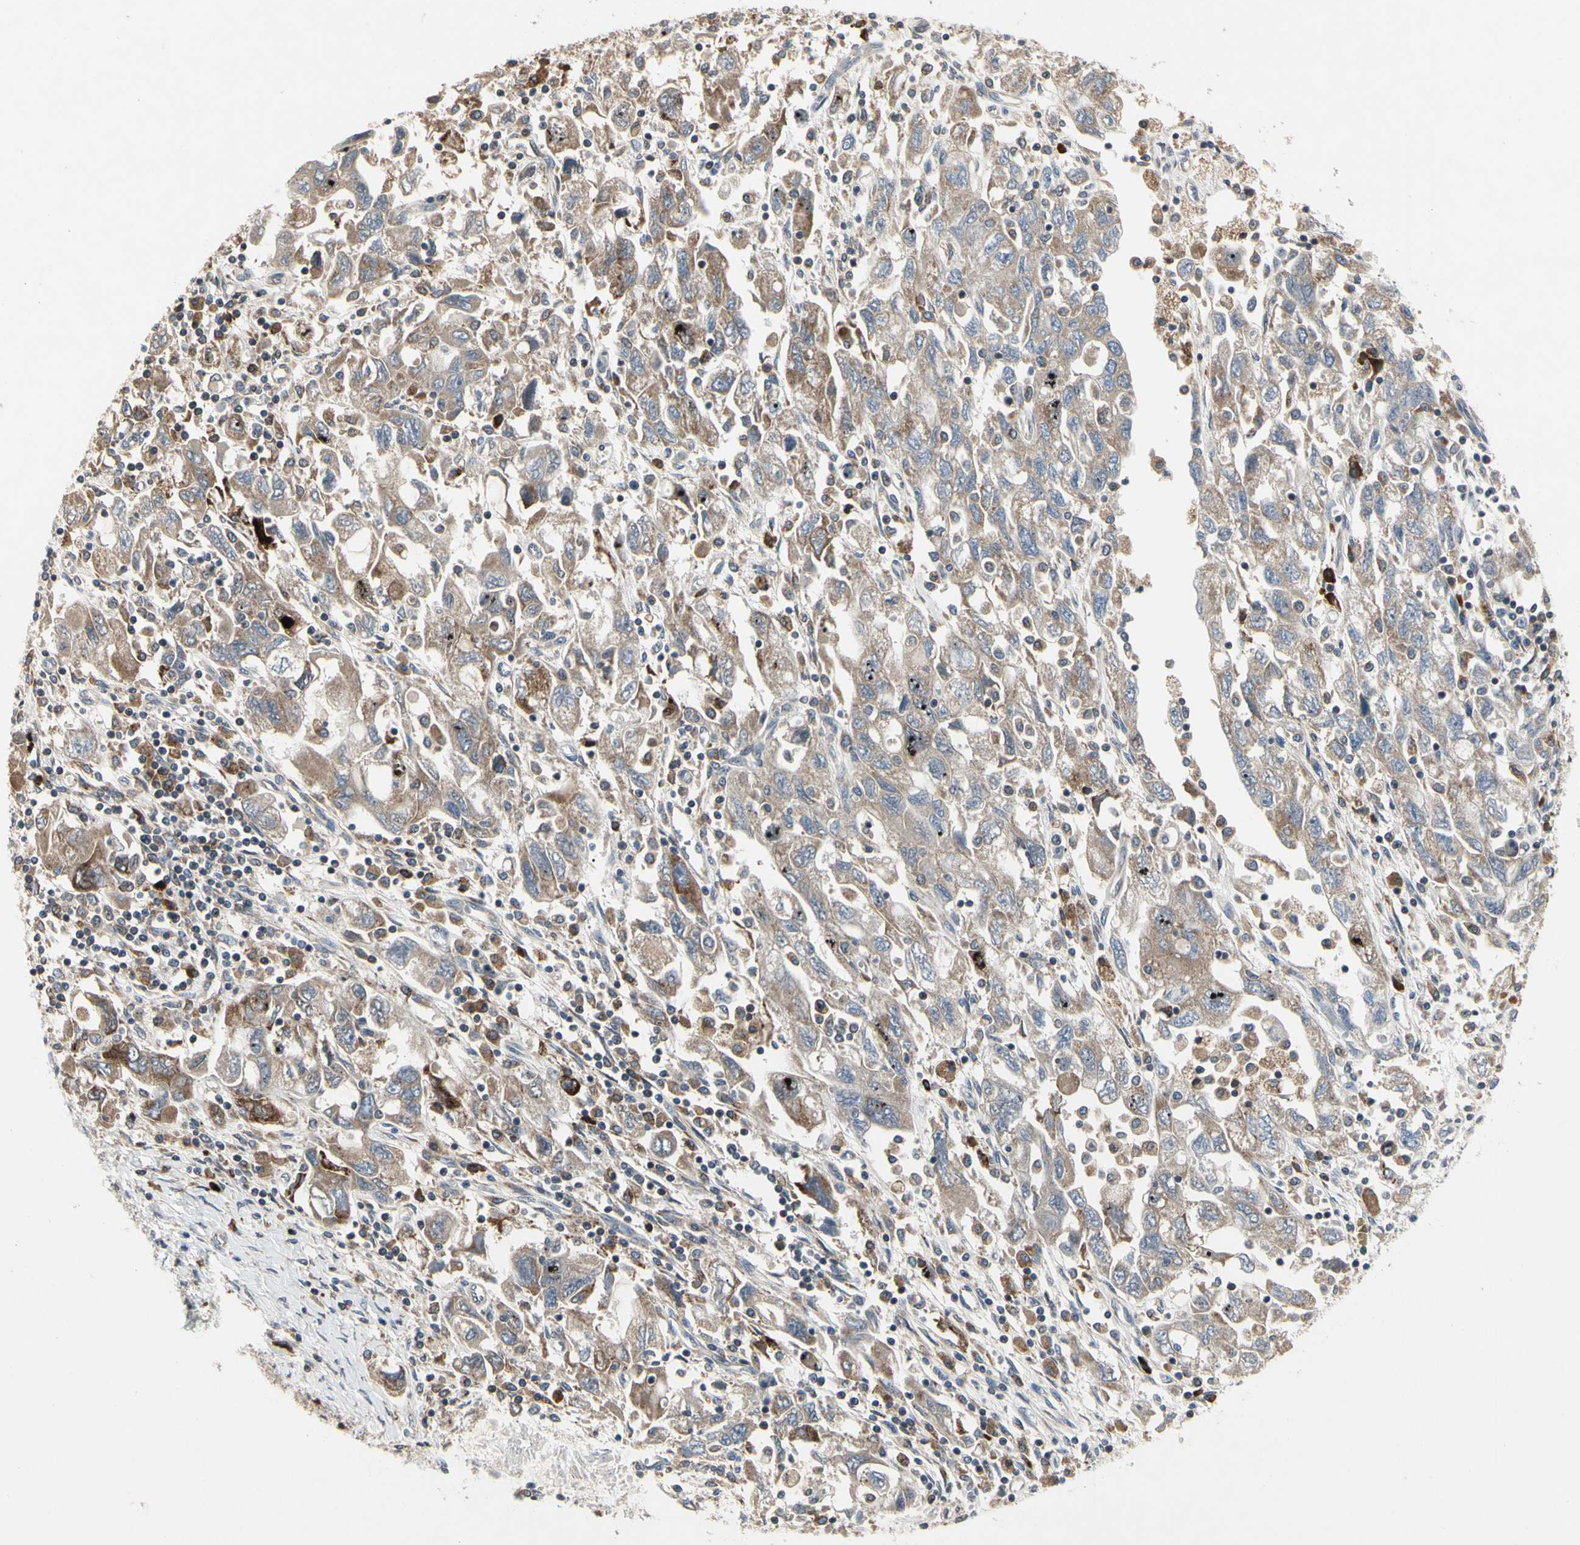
{"staining": {"intensity": "weak", "quantity": ">75%", "location": "cytoplasmic/membranous"}, "tissue": "ovarian cancer", "cell_type": "Tumor cells", "image_type": "cancer", "snomed": [{"axis": "morphology", "description": "Carcinoma, NOS"}, {"axis": "morphology", "description": "Cystadenocarcinoma, serous, NOS"}, {"axis": "topography", "description": "Ovary"}], "caption": "Human ovarian cancer stained with a brown dye exhibits weak cytoplasmic/membranous positive expression in approximately >75% of tumor cells.", "gene": "MMEL1", "patient": {"sex": "female", "age": 69}}